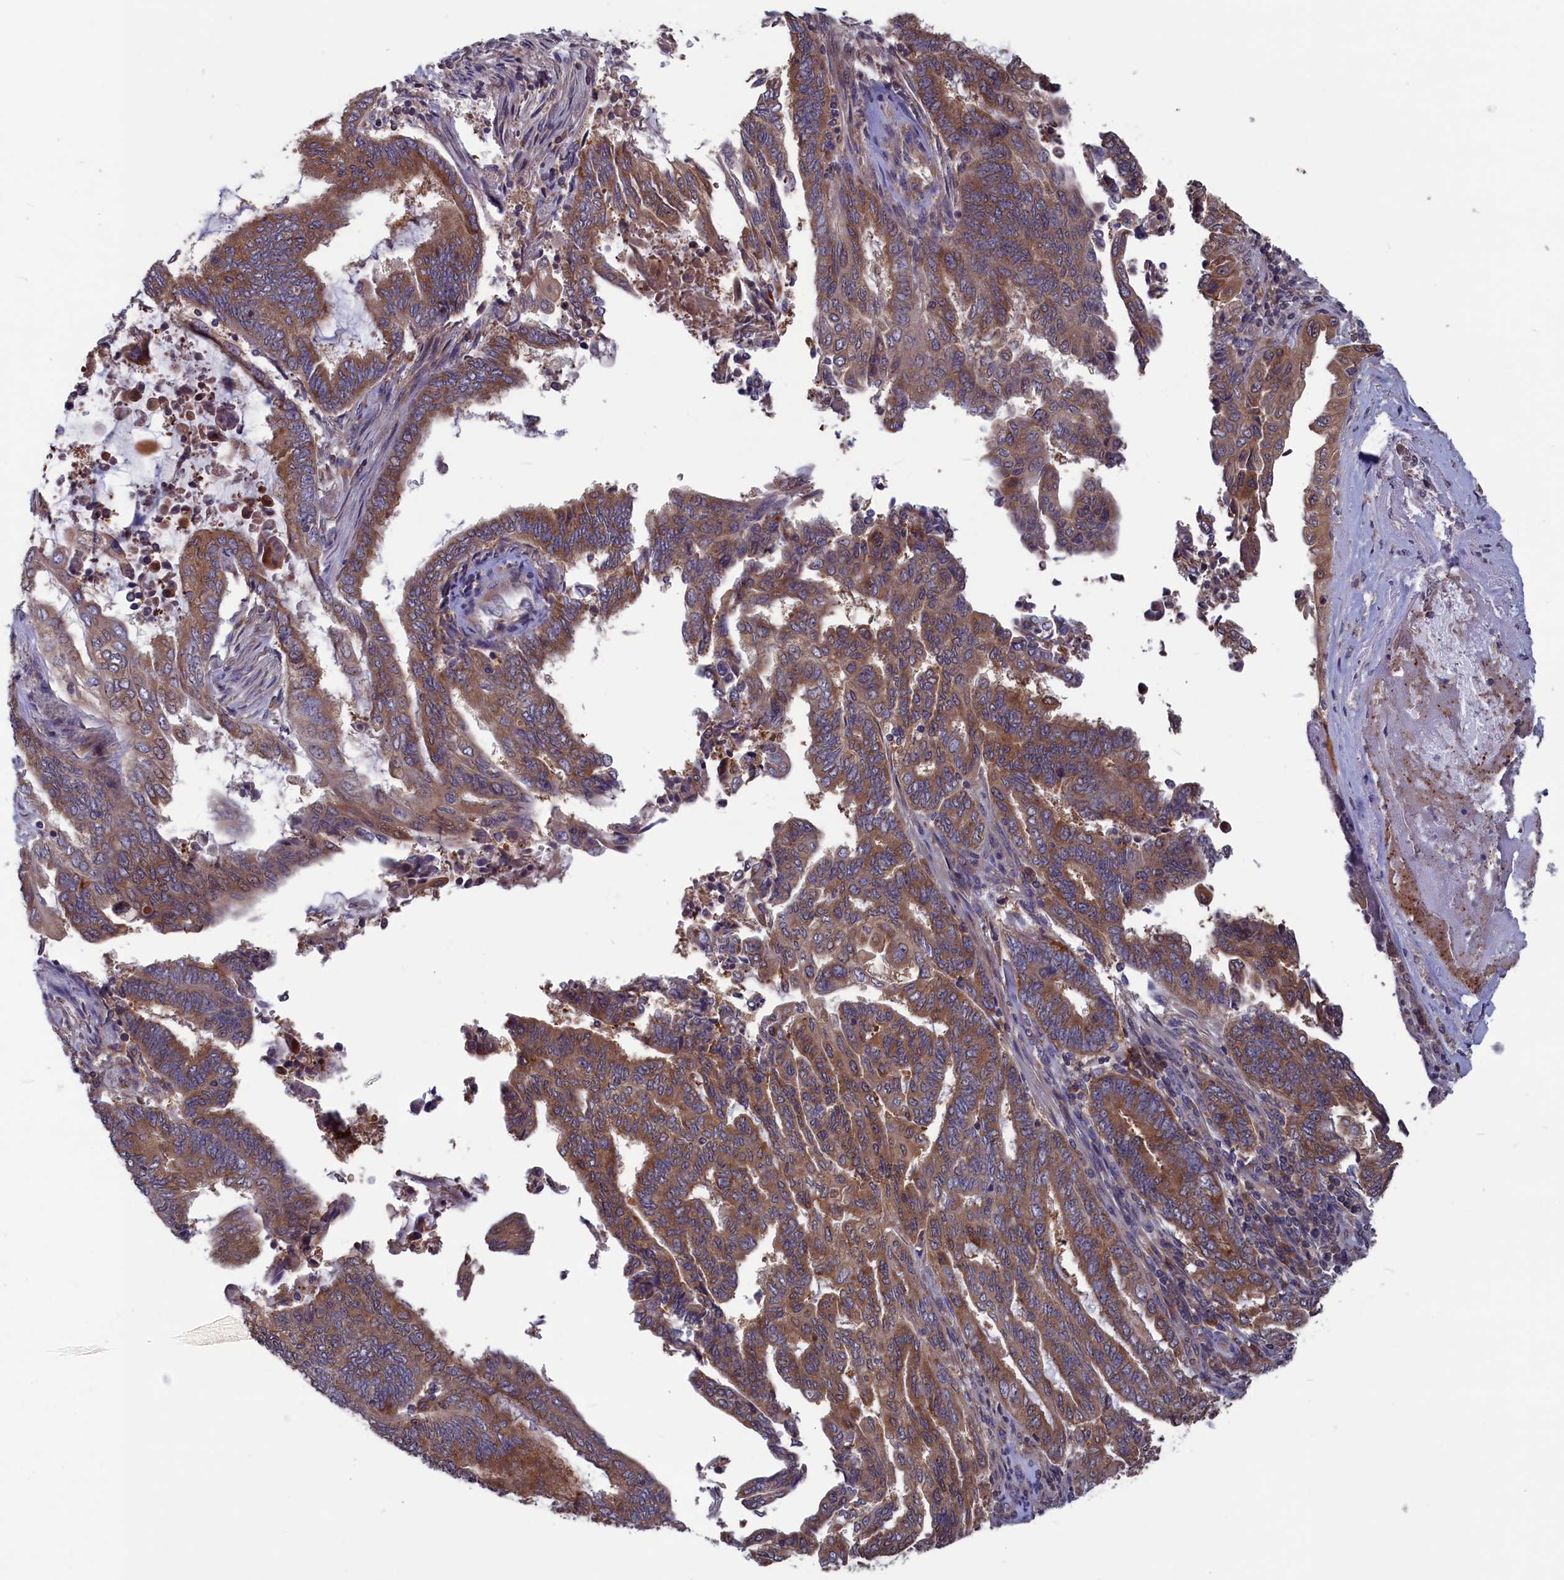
{"staining": {"intensity": "moderate", "quantity": ">75%", "location": "cytoplasmic/membranous"}, "tissue": "endometrial cancer", "cell_type": "Tumor cells", "image_type": "cancer", "snomed": [{"axis": "morphology", "description": "Adenocarcinoma, NOS"}, {"axis": "topography", "description": "Uterus"}, {"axis": "topography", "description": "Endometrium"}], "caption": "Moderate cytoplasmic/membranous protein expression is seen in about >75% of tumor cells in endometrial cancer.", "gene": "CACTIN", "patient": {"sex": "female", "age": 70}}